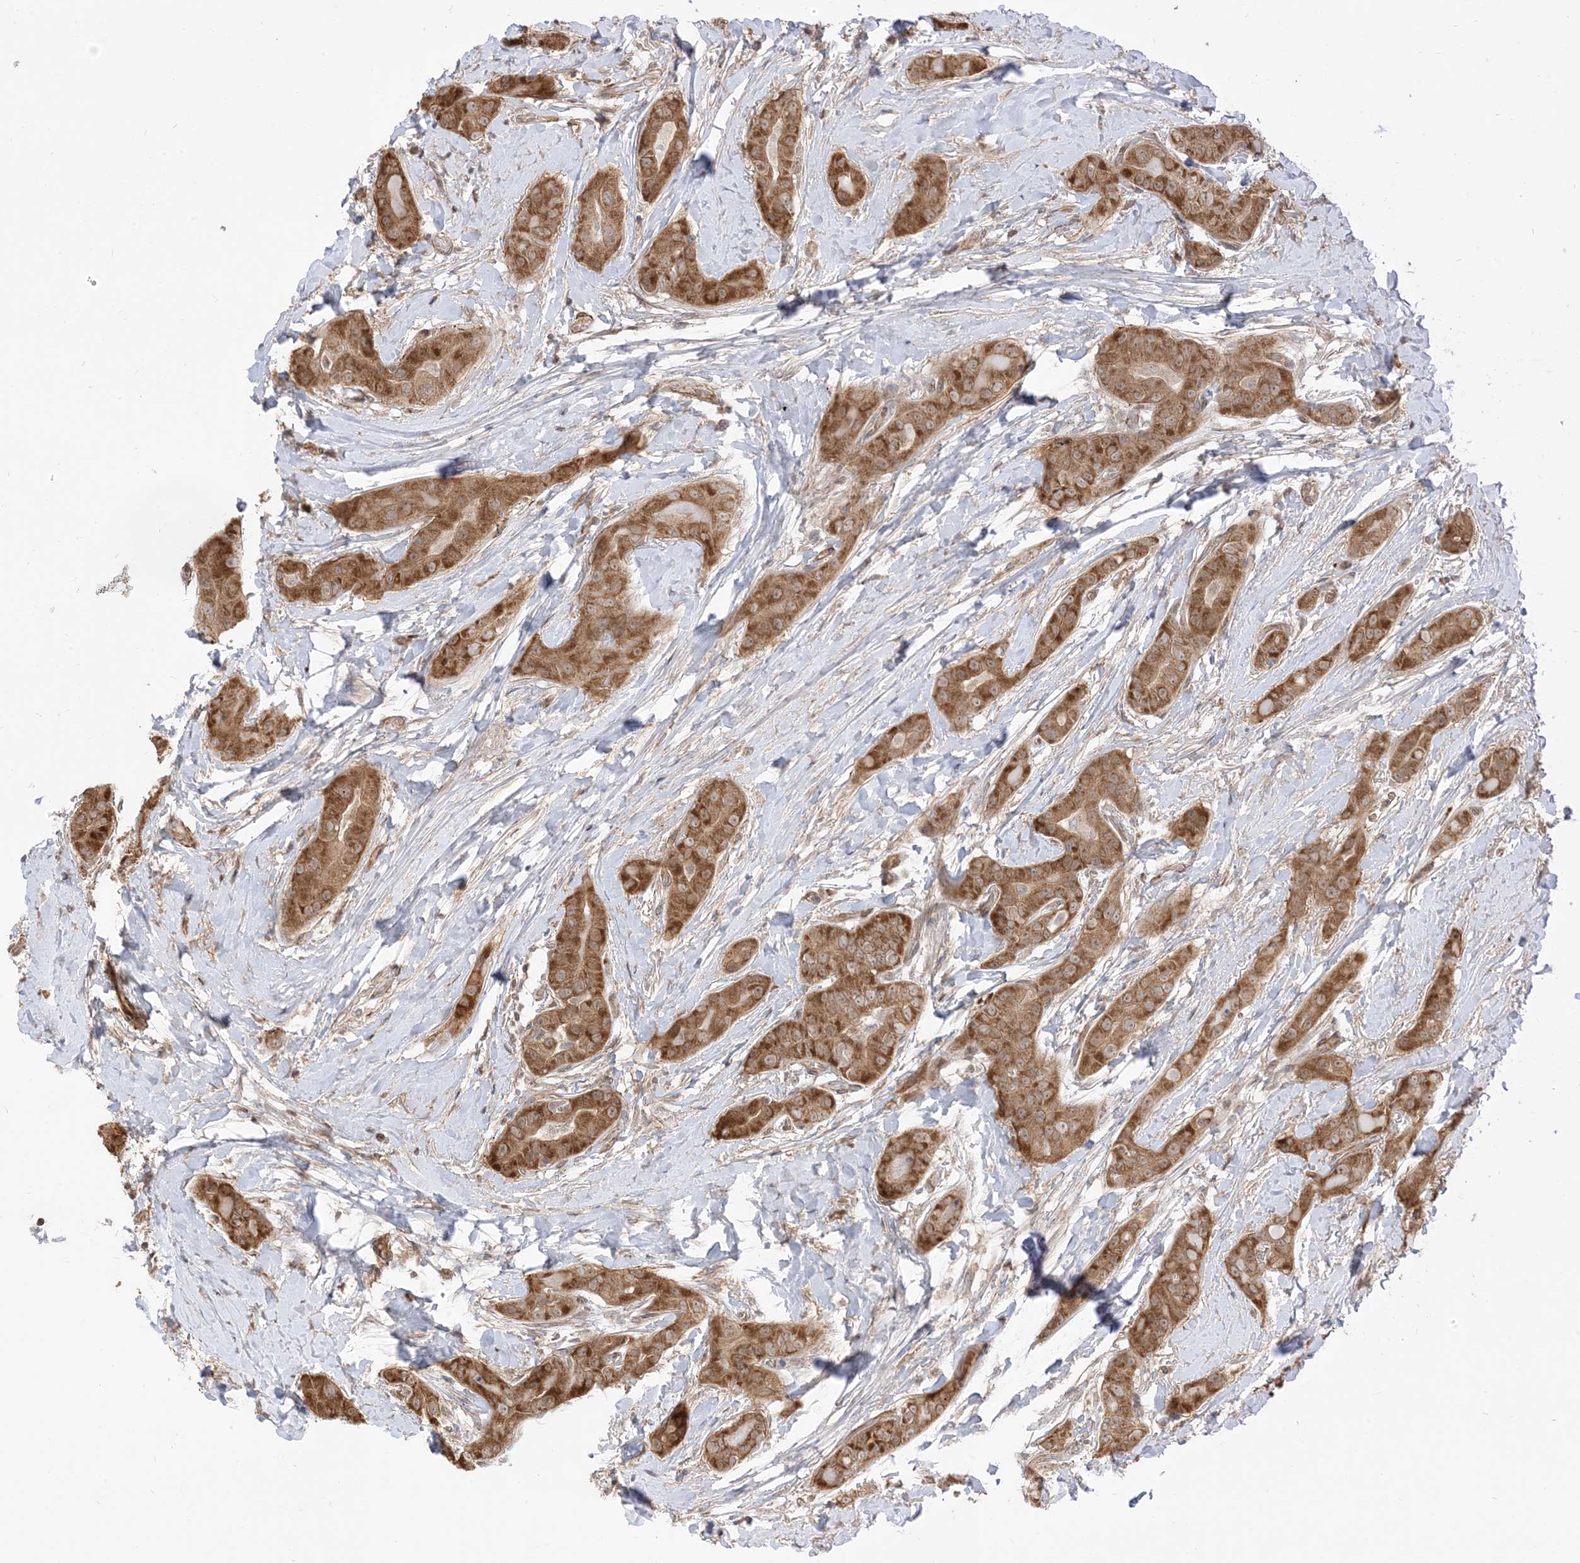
{"staining": {"intensity": "strong", "quantity": ">75%", "location": "cytoplasmic/membranous"}, "tissue": "thyroid cancer", "cell_type": "Tumor cells", "image_type": "cancer", "snomed": [{"axis": "morphology", "description": "Papillary adenocarcinoma, NOS"}, {"axis": "topography", "description": "Thyroid gland"}], "caption": "Thyroid papillary adenocarcinoma tissue demonstrates strong cytoplasmic/membranous staining in approximately >75% of tumor cells, visualized by immunohistochemistry.", "gene": "TBCC", "patient": {"sex": "male", "age": 33}}